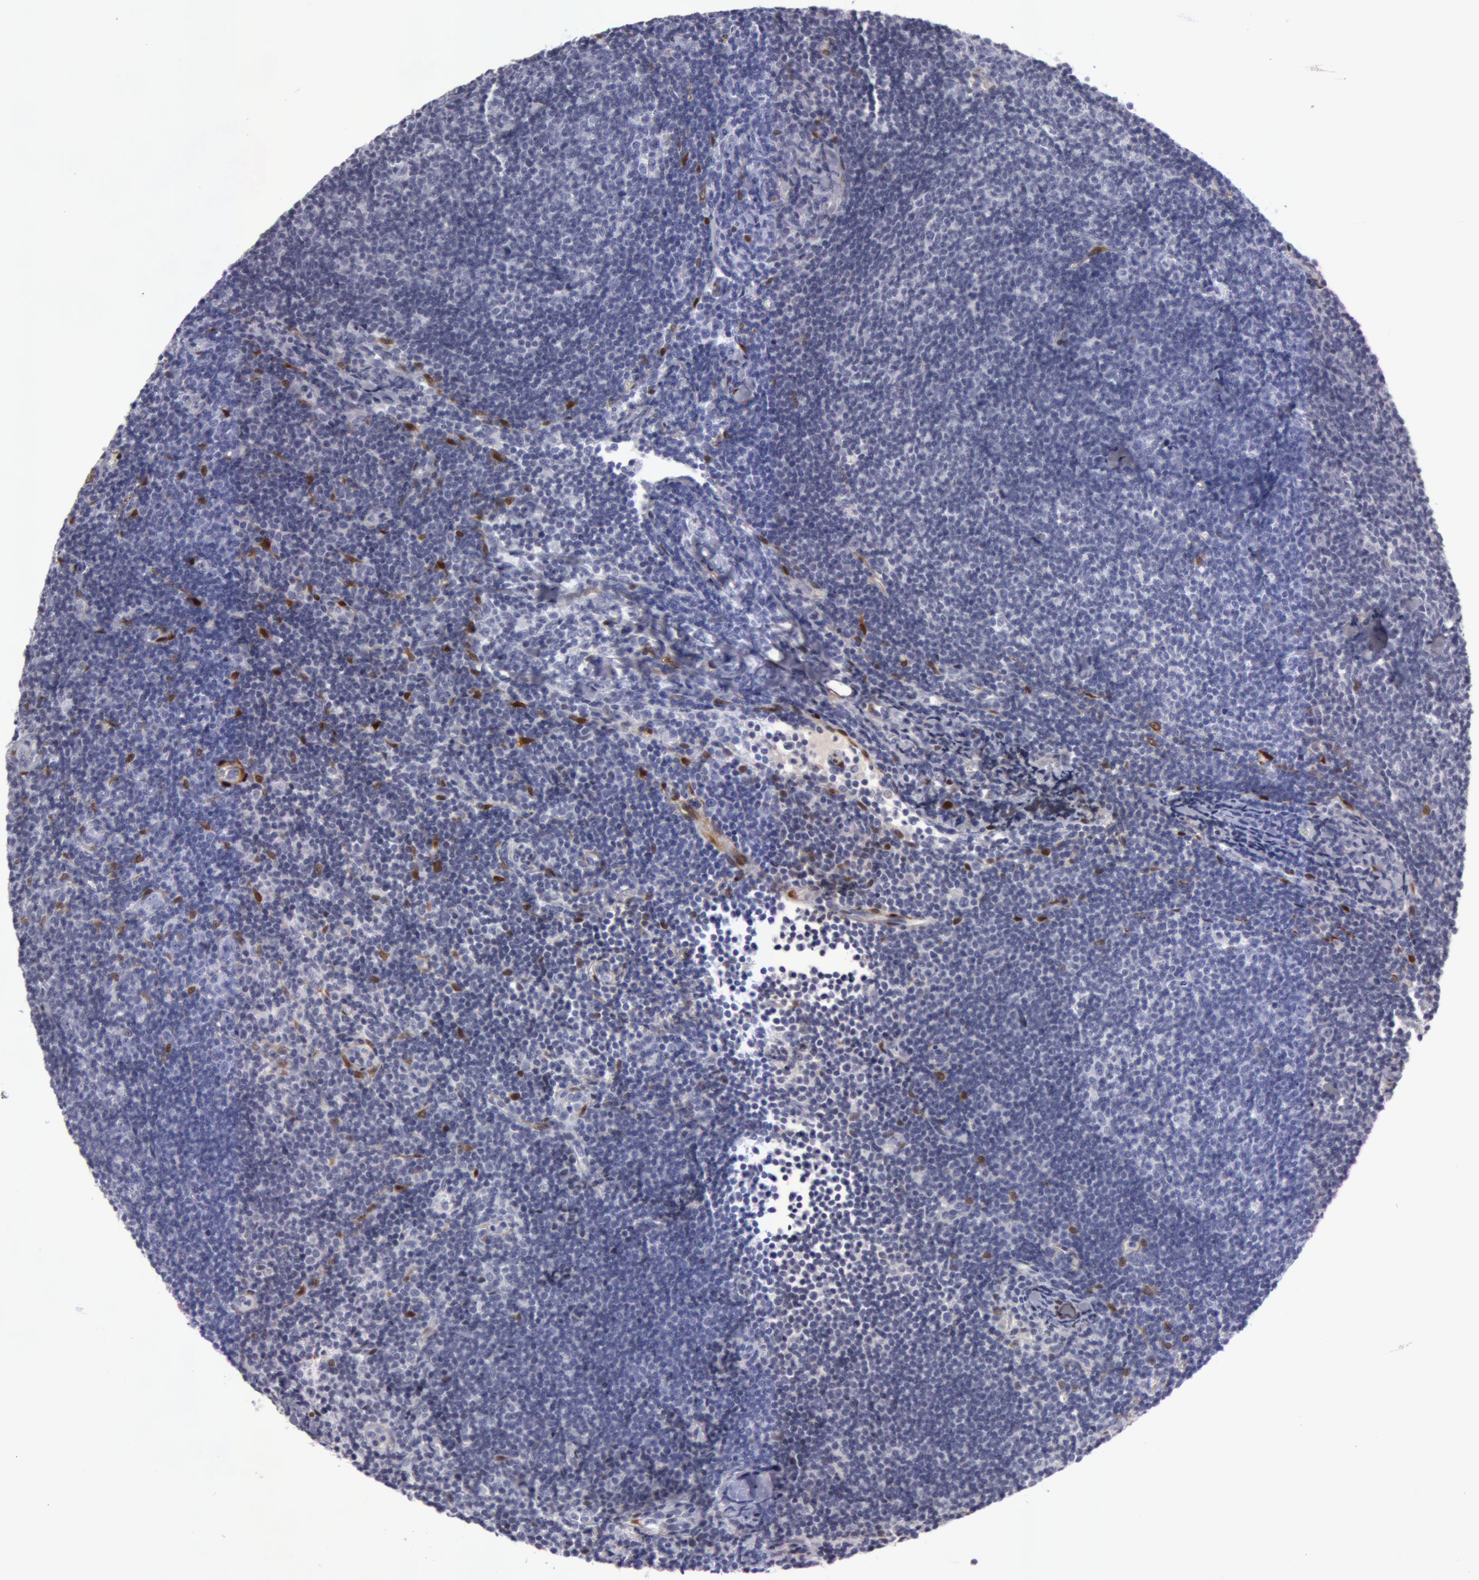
{"staining": {"intensity": "strong", "quantity": "<25%", "location": "cytoplasmic/membranous"}, "tissue": "lymphoma", "cell_type": "Tumor cells", "image_type": "cancer", "snomed": [{"axis": "morphology", "description": "Malignant lymphoma, non-Hodgkin's type, Low grade"}, {"axis": "topography", "description": "Lymph node"}], "caption": "Lymphoma tissue exhibits strong cytoplasmic/membranous staining in approximately <25% of tumor cells, visualized by immunohistochemistry. (DAB (3,3'-diaminobenzidine) = brown stain, brightfield microscopy at high magnification).", "gene": "TAGLN", "patient": {"sex": "male", "age": 49}}